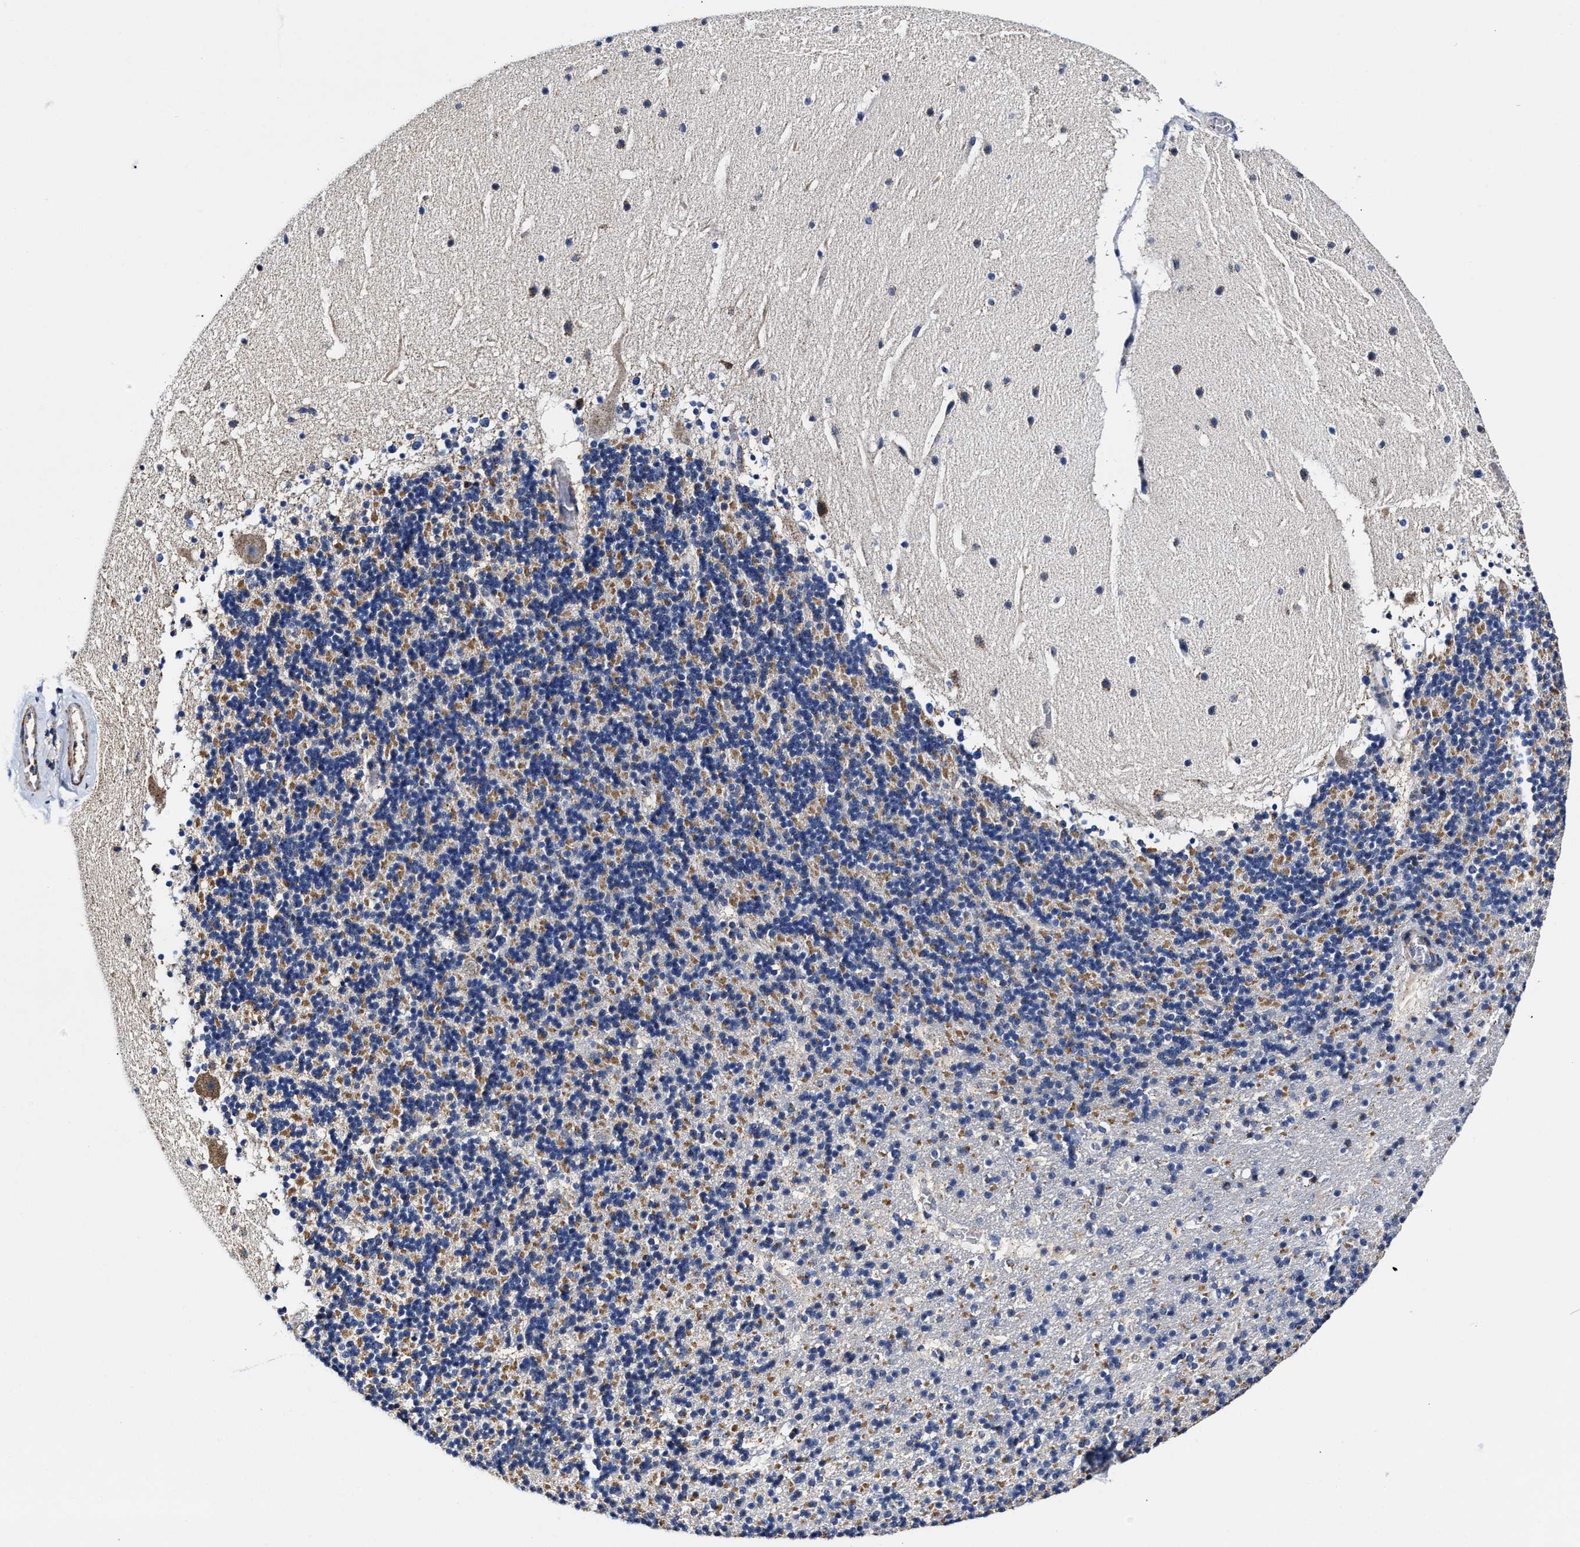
{"staining": {"intensity": "moderate", "quantity": "<25%", "location": "cytoplasmic/membranous"}, "tissue": "cerebellum", "cell_type": "Cells in granular layer", "image_type": "normal", "snomed": [{"axis": "morphology", "description": "Normal tissue, NOS"}, {"axis": "topography", "description": "Cerebellum"}], "caption": "Benign cerebellum reveals moderate cytoplasmic/membranous staining in about <25% of cells in granular layer.", "gene": "HINT2", "patient": {"sex": "male", "age": 45}}